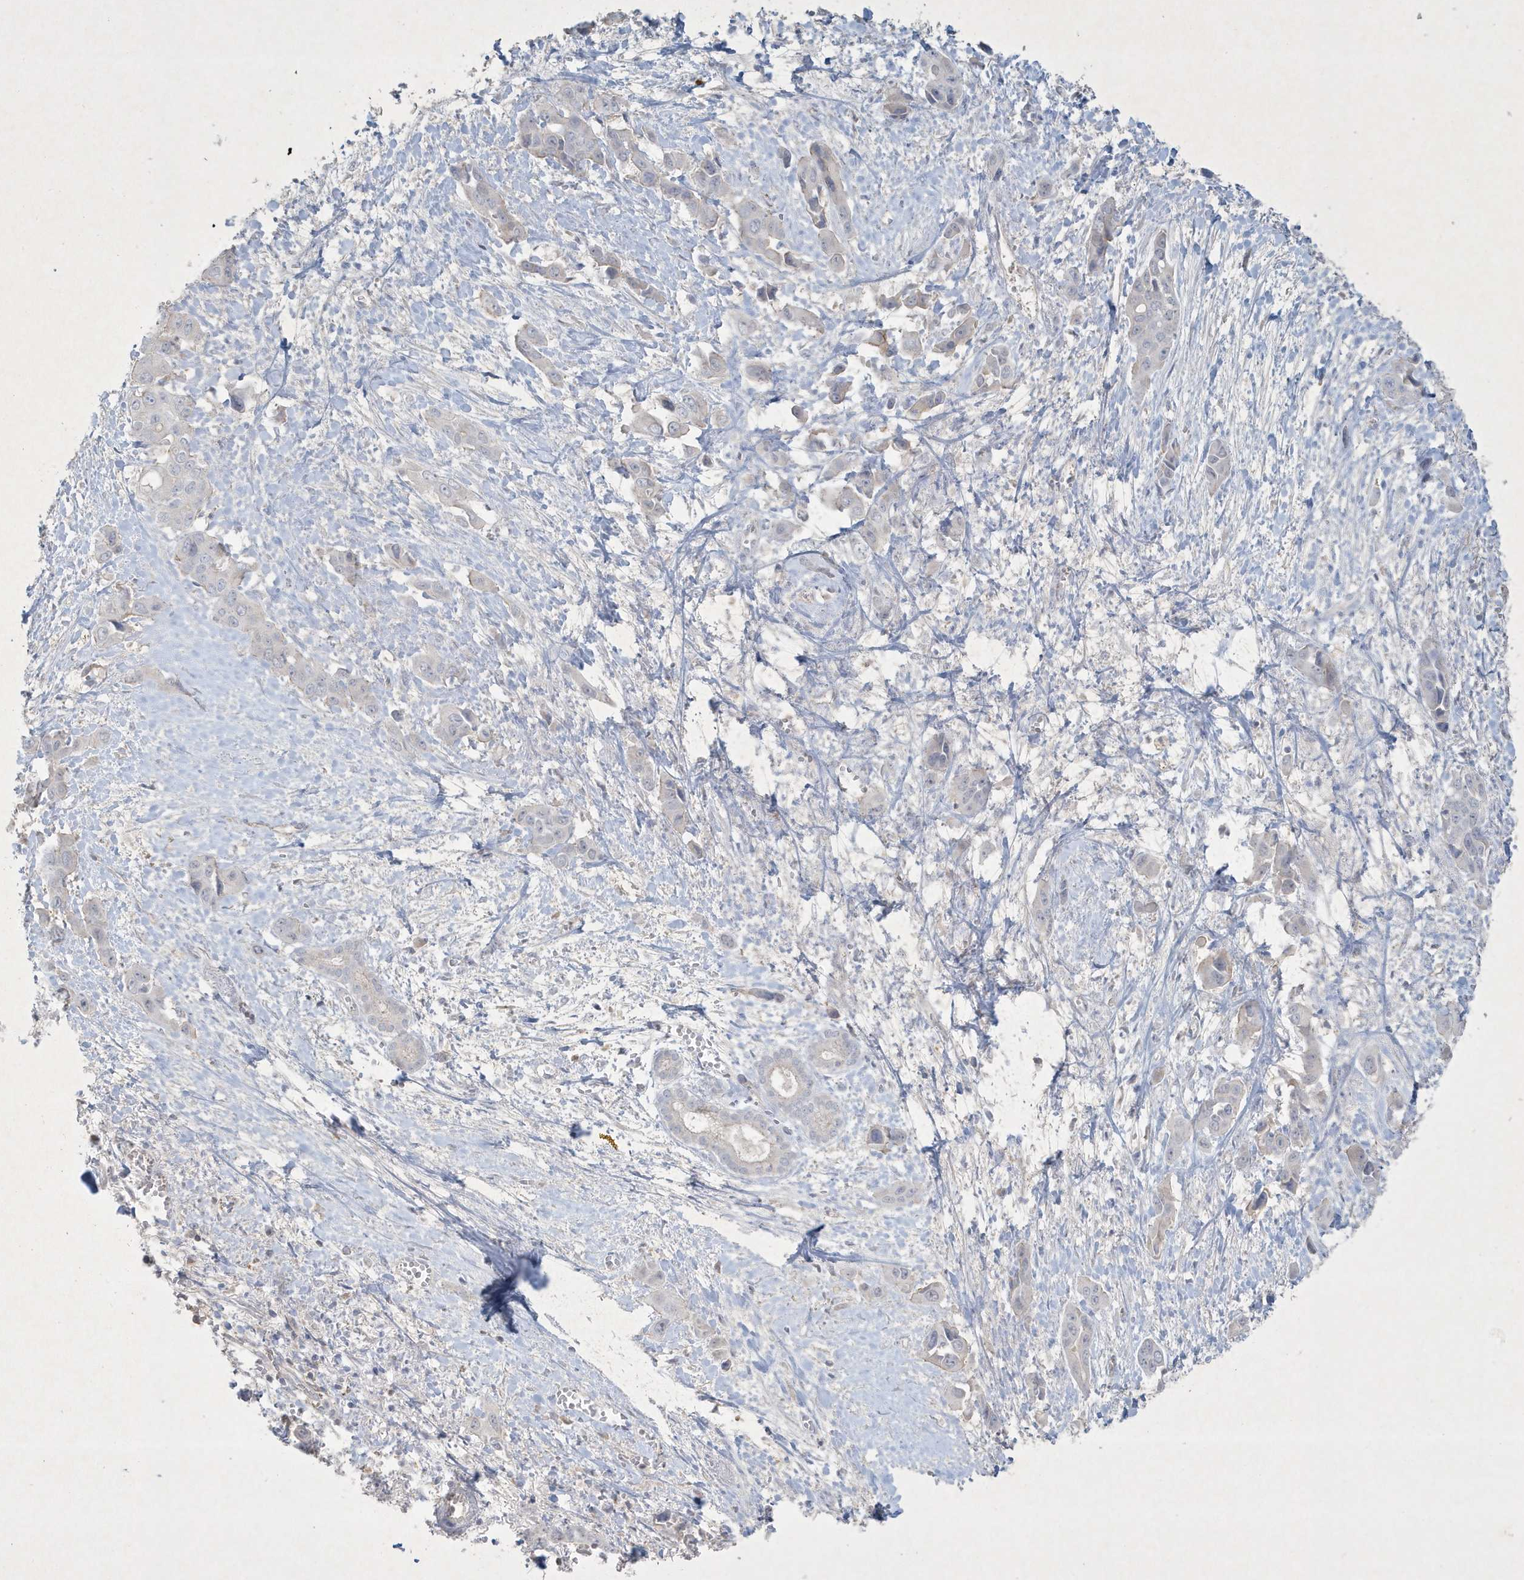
{"staining": {"intensity": "negative", "quantity": "none", "location": "none"}, "tissue": "liver cancer", "cell_type": "Tumor cells", "image_type": "cancer", "snomed": [{"axis": "morphology", "description": "Cholangiocarcinoma"}, {"axis": "topography", "description": "Liver"}], "caption": "This is a histopathology image of IHC staining of liver cancer, which shows no expression in tumor cells.", "gene": "CCDC24", "patient": {"sex": "female", "age": 52}}